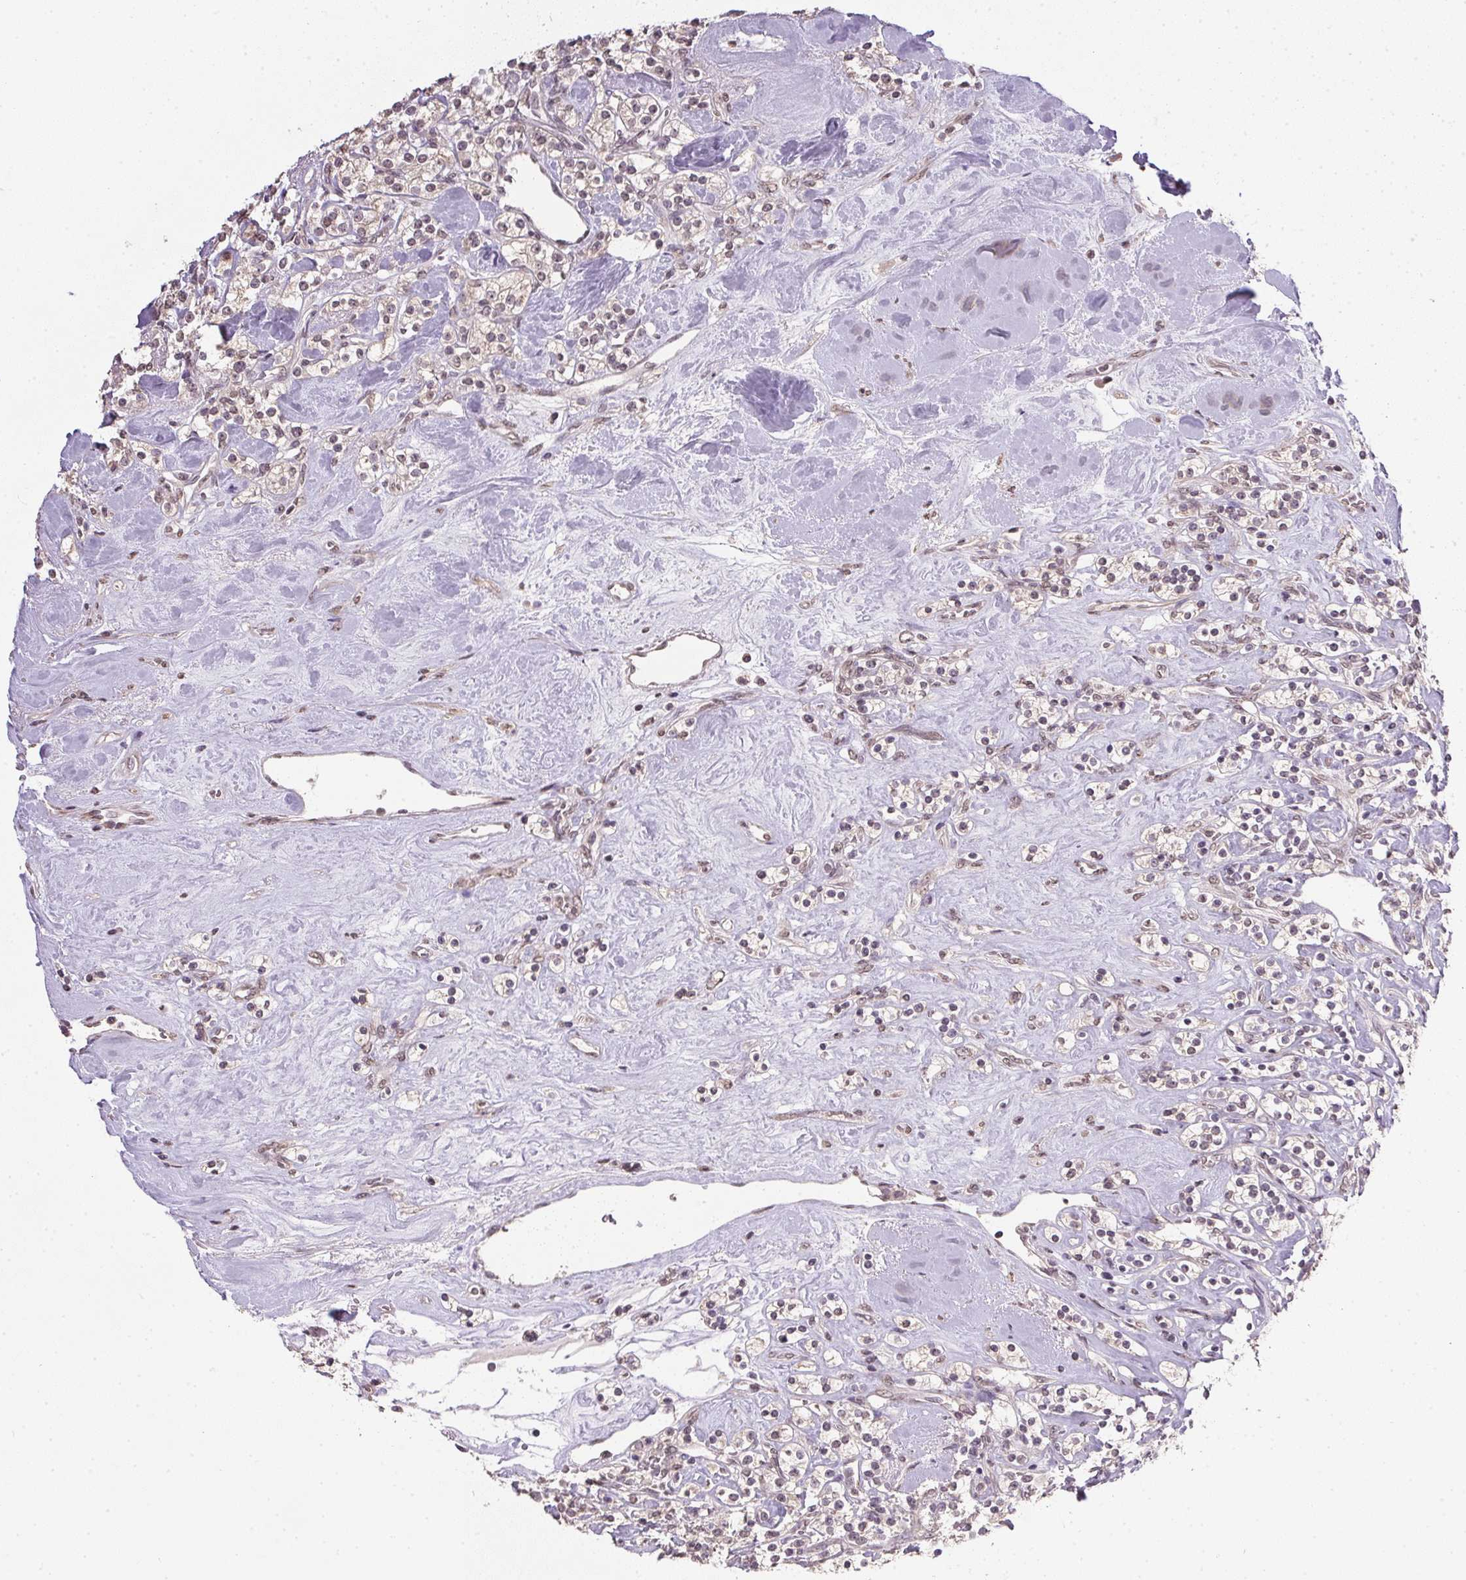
{"staining": {"intensity": "weak", "quantity": "<25%", "location": "cytoplasmic/membranous"}, "tissue": "renal cancer", "cell_type": "Tumor cells", "image_type": "cancer", "snomed": [{"axis": "morphology", "description": "Adenocarcinoma, NOS"}, {"axis": "topography", "description": "Kidney"}], "caption": "Immunohistochemical staining of human adenocarcinoma (renal) shows no significant positivity in tumor cells. The staining was performed using DAB (3,3'-diaminobenzidine) to visualize the protein expression in brown, while the nuclei were stained in blue with hematoxylin (Magnification: 20x).", "gene": "PPP4R4", "patient": {"sex": "male", "age": 77}}